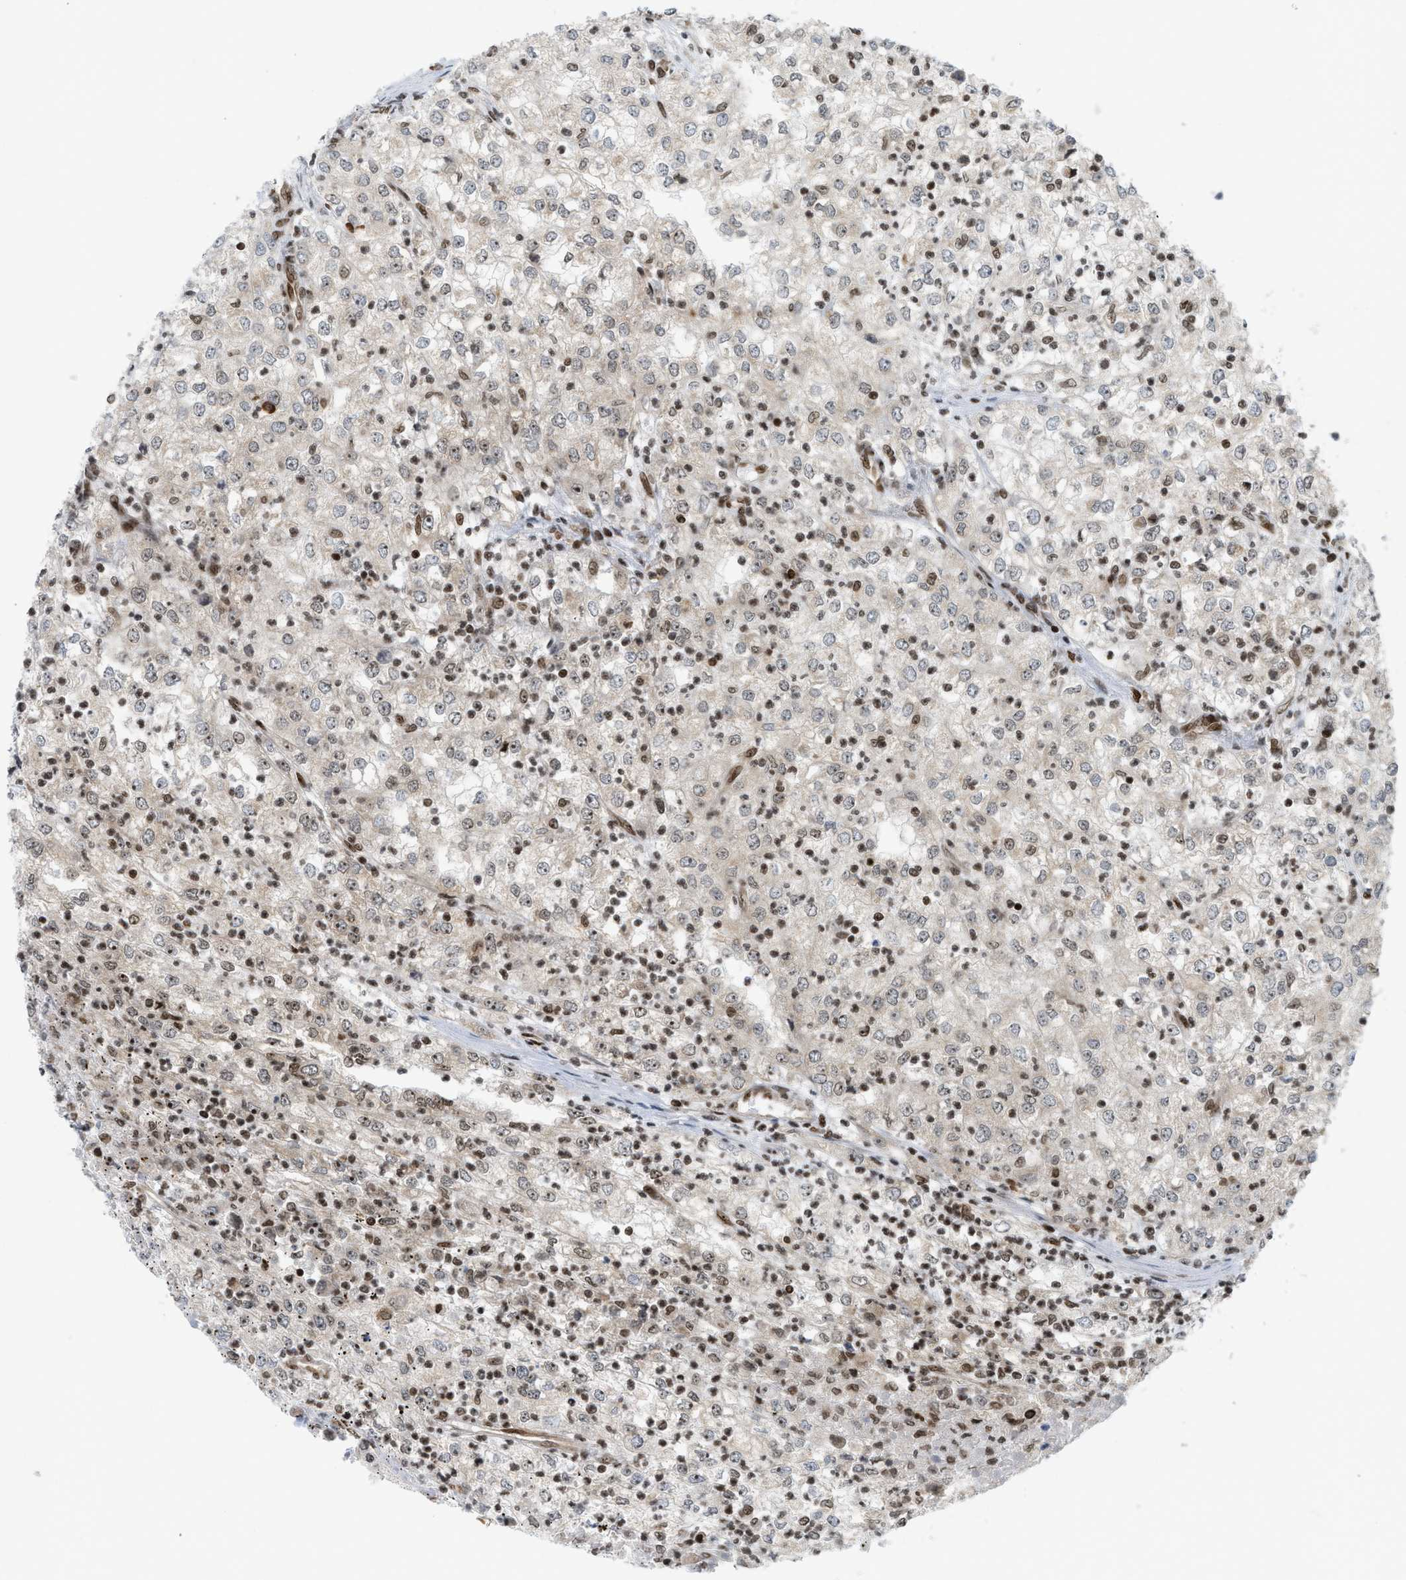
{"staining": {"intensity": "moderate", "quantity": "25%-75%", "location": "nuclear"}, "tissue": "renal cancer", "cell_type": "Tumor cells", "image_type": "cancer", "snomed": [{"axis": "morphology", "description": "Adenocarcinoma, NOS"}, {"axis": "topography", "description": "Kidney"}], "caption": "Protein positivity by immunohistochemistry demonstrates moderate nuclear expression in approximately 25%-75% of tumor cells in adenocarcinoma (renal).", "gene": "ZNF22", "patient": {"sex": "female", "age": 54}}